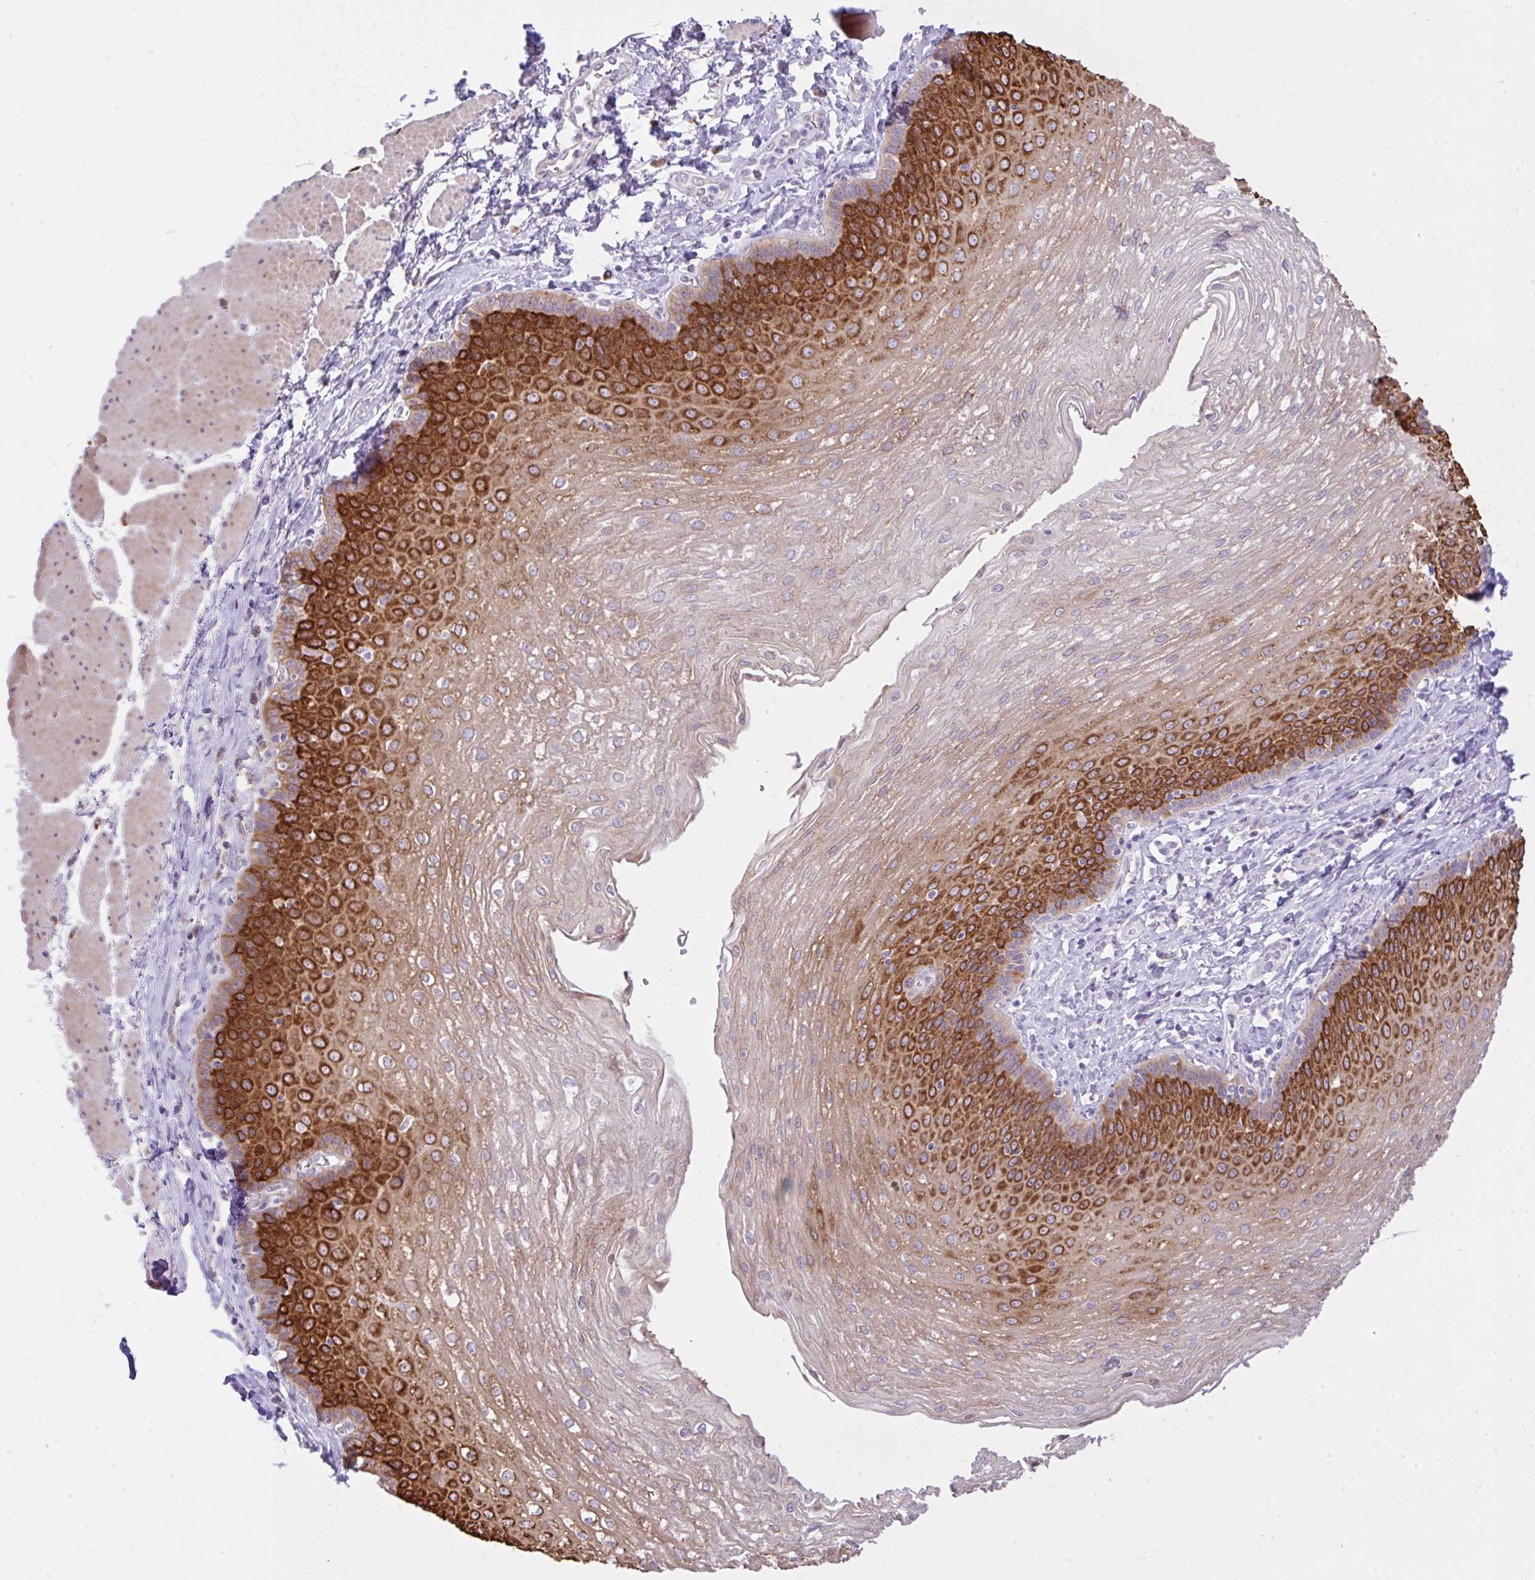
{"staining": {"intensity": "strong", "quantity": "25%-75%", "location": "cytoplasmic/membranous"}, "tissue": "esophagus", "cell_type": "Squamous epithelial cells", "image_type": "normal", "snomed": [{"axis": "morphology", "description": "Normal tissue, NOS"}, {"axis": "topography", "description": "Esophagus"}], "caption": "A brown stain highlights strong cytoplasmic/membranous positivity of a protein in squamous epithelial cells of unremarkable esophagus. (brown staining indicates protein expression, while blue staining denotes nuclei).", "gene": "EEF1A1", "patient": {"sex": "female", "age": 81}}